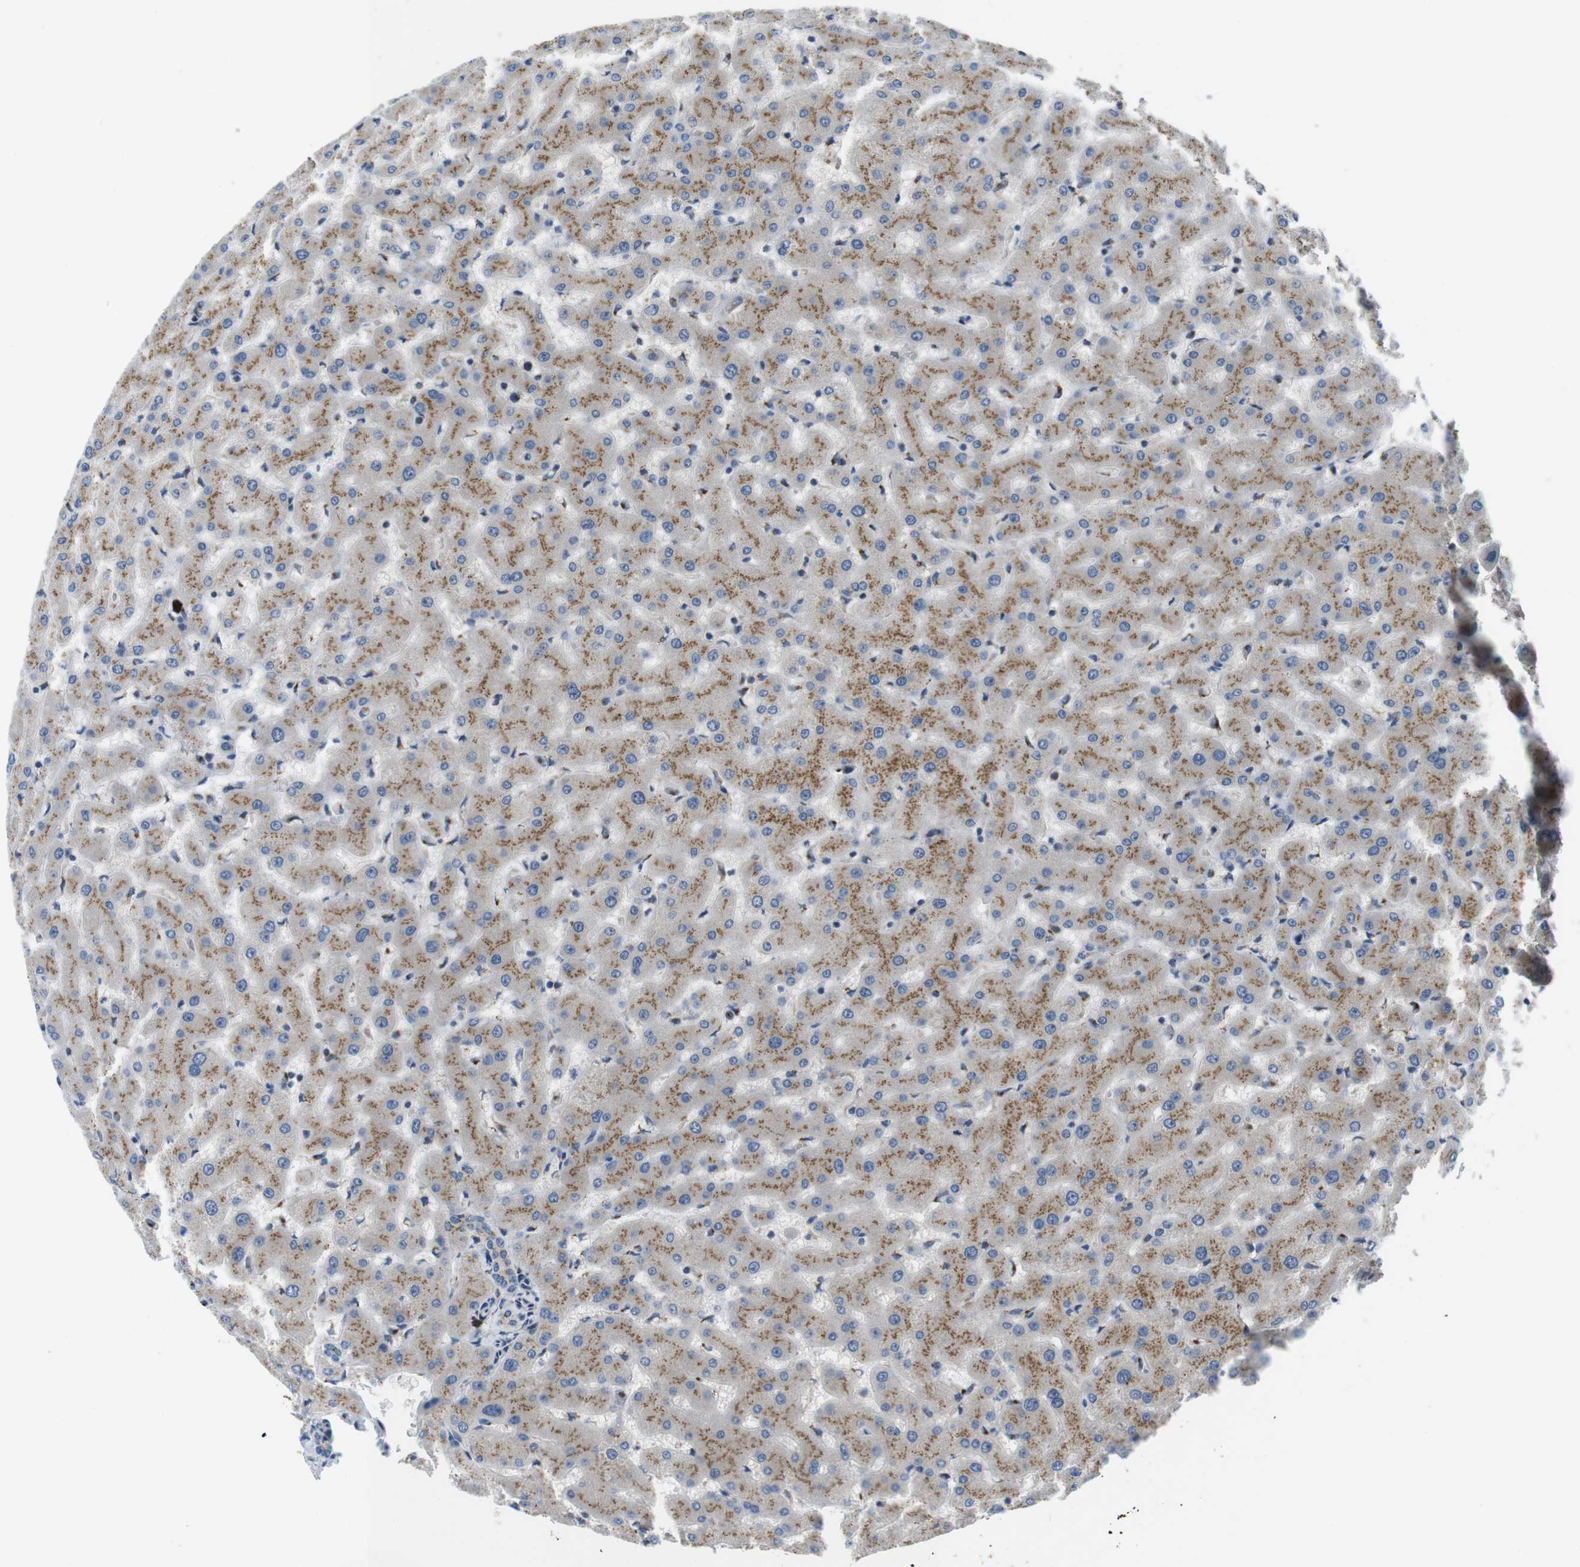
{"staining": {"intensity": "moderate", "quantity": ">75%", "location": "cytoplasmic/membranous"}, "tissue": "liver", "cell_type": "Cholangiocytes", "image_type": "normal", "snomed": [{"axis": "morphology", "description": "Normal tissue, NOS"}, {"axis": "topography", "description": "Liver"}], "caption": "A brown stain highlights moderate cytoplasmic/membranous expression of a protein in cholangiocytes of normal liver.", "gene": "ZFPL1", "patient": {"sex": "female", "age": 63}}